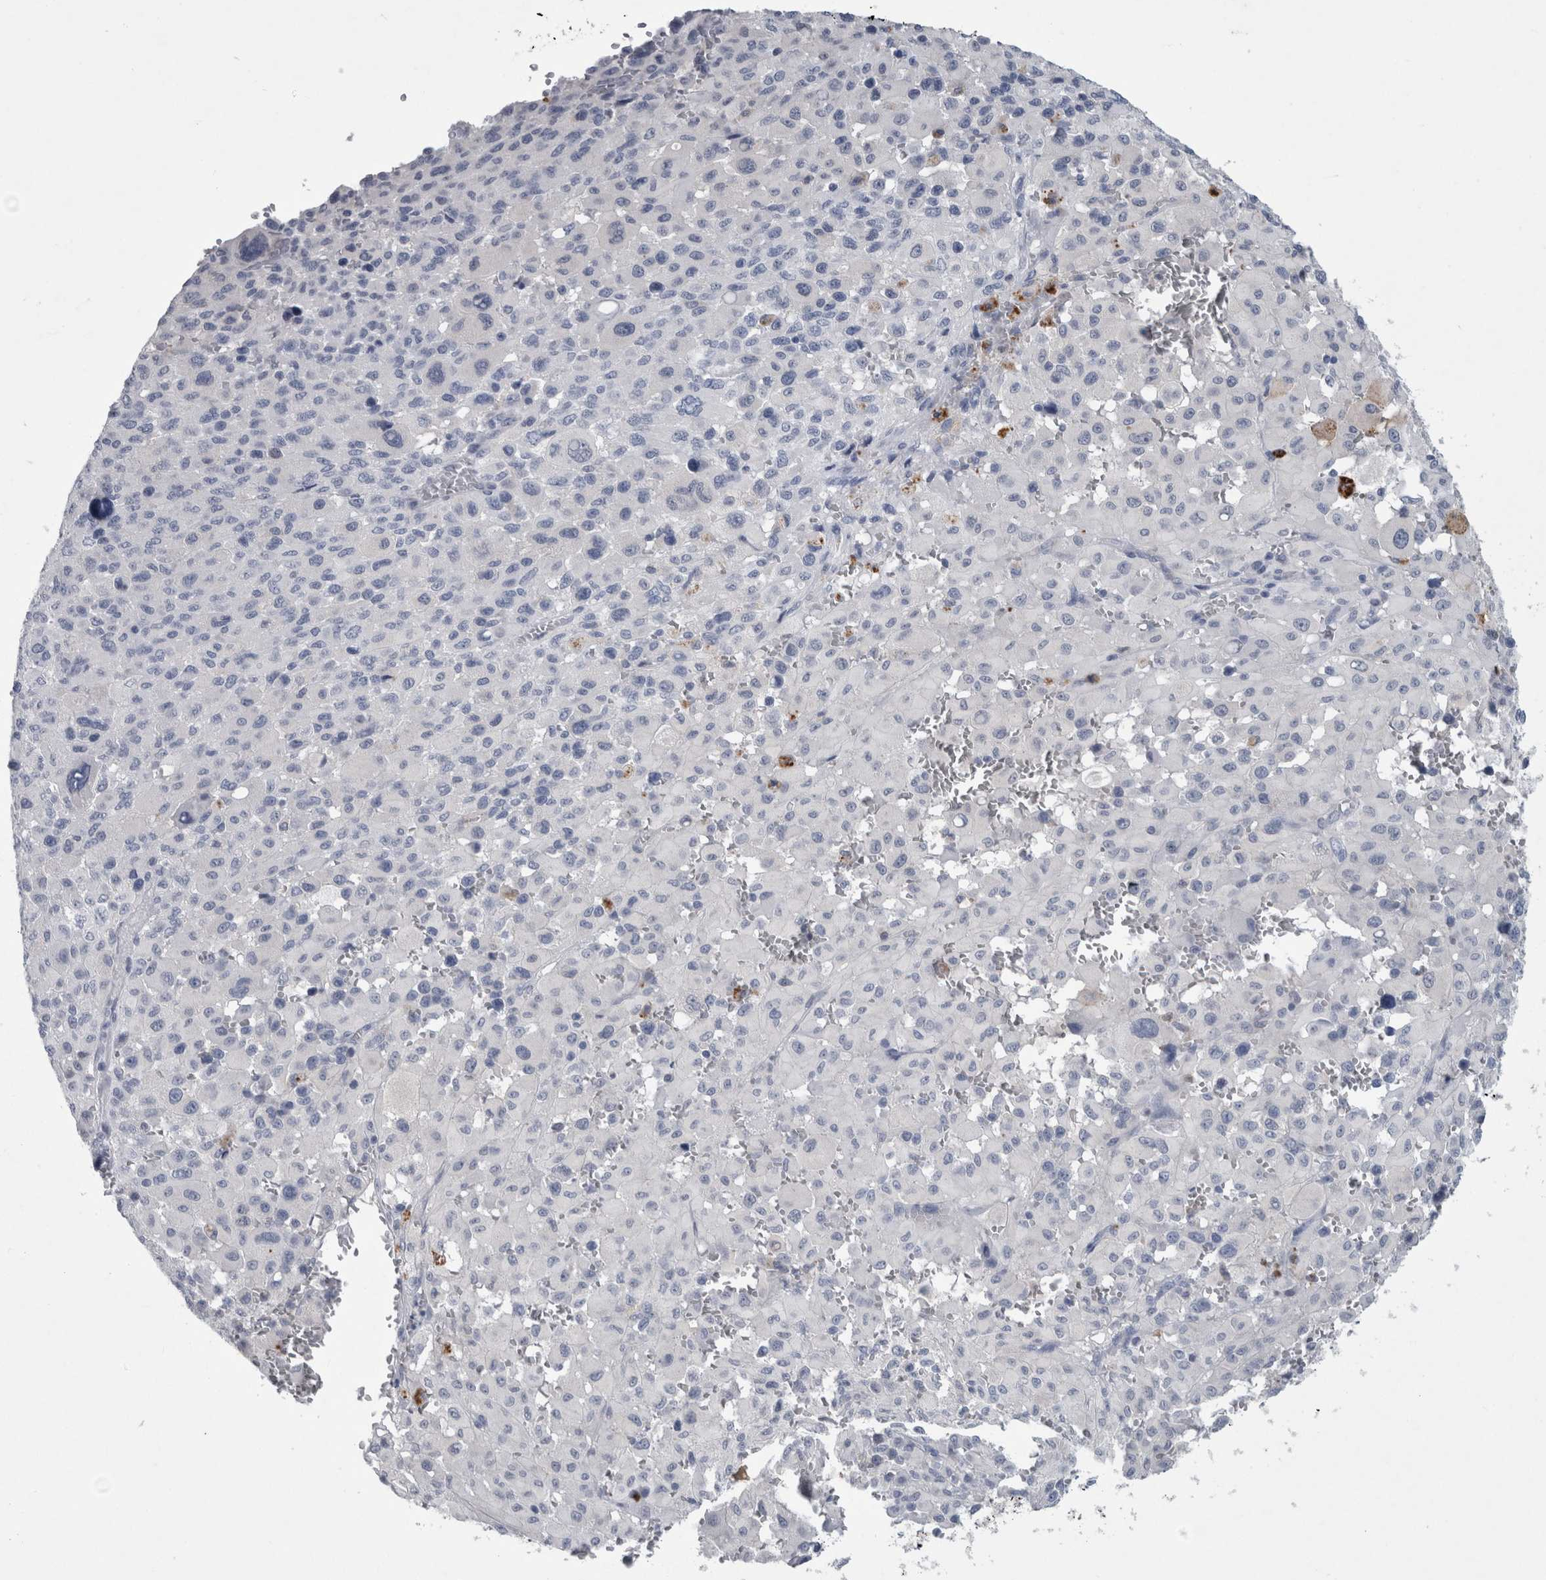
{"staining": {"intensity": "negative", "quantity": "none", "location": "none"}, "tissue": "melanoma", "cell_type": "Tumor cells", "image_type": "cancer", "snomed": [{"axis": "morphology", "description": "Malignant melanoma, Metastatic site"}, {"axis": "topography", "description": "Skin"}], "caption": "High magnification brightfield microscopy of melanoma stained with DAB (3,3'-diaminobenzidine) (brown) and counterstained with hematoxylin (blue): tumor cells show no significant expression.", "gene": "FAM83H", "patient": {"sex": "female", "age": 74}}